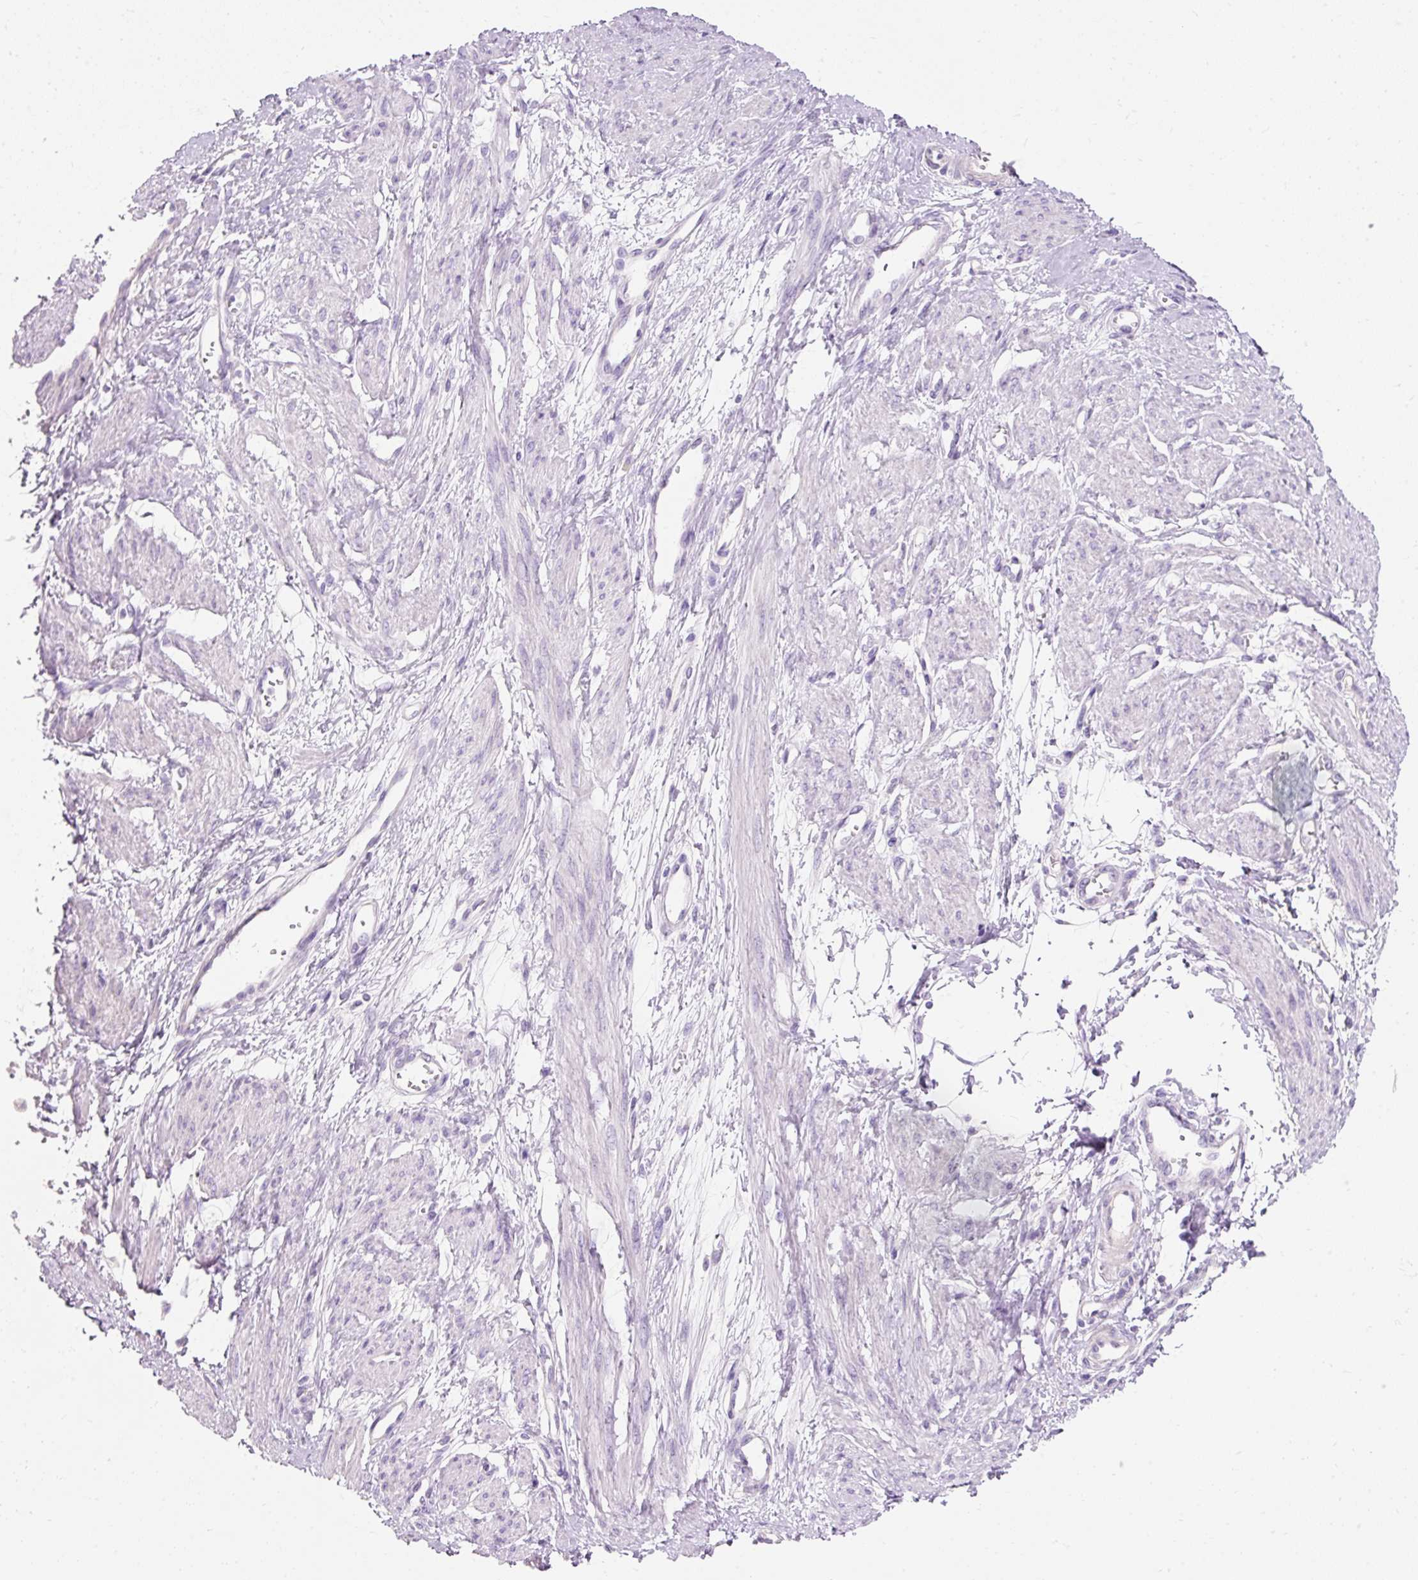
{"staining": {"intensity": "negative", "quantity": "none", "location": "none"}, "tissue": "smooth muscle", "cell_type": "Smooth muscle cells", "image_type": "normal", "snomed": [{"axis": "morphology", "description": "Normal tissue, NOS"}, {"axis": "topography", "description": "Smooth muscle"}, {"axis": "topography", "description": "Uterus"}], "caption": "Photomicrograph shows no significant protein staining in smooth muscle cells of unremarkable smooth muscle. (DAB immunohistochemistry (IHC), high magnification).", "gene": "TMEM213", "patient": {"sex": "female", "age": 39}}